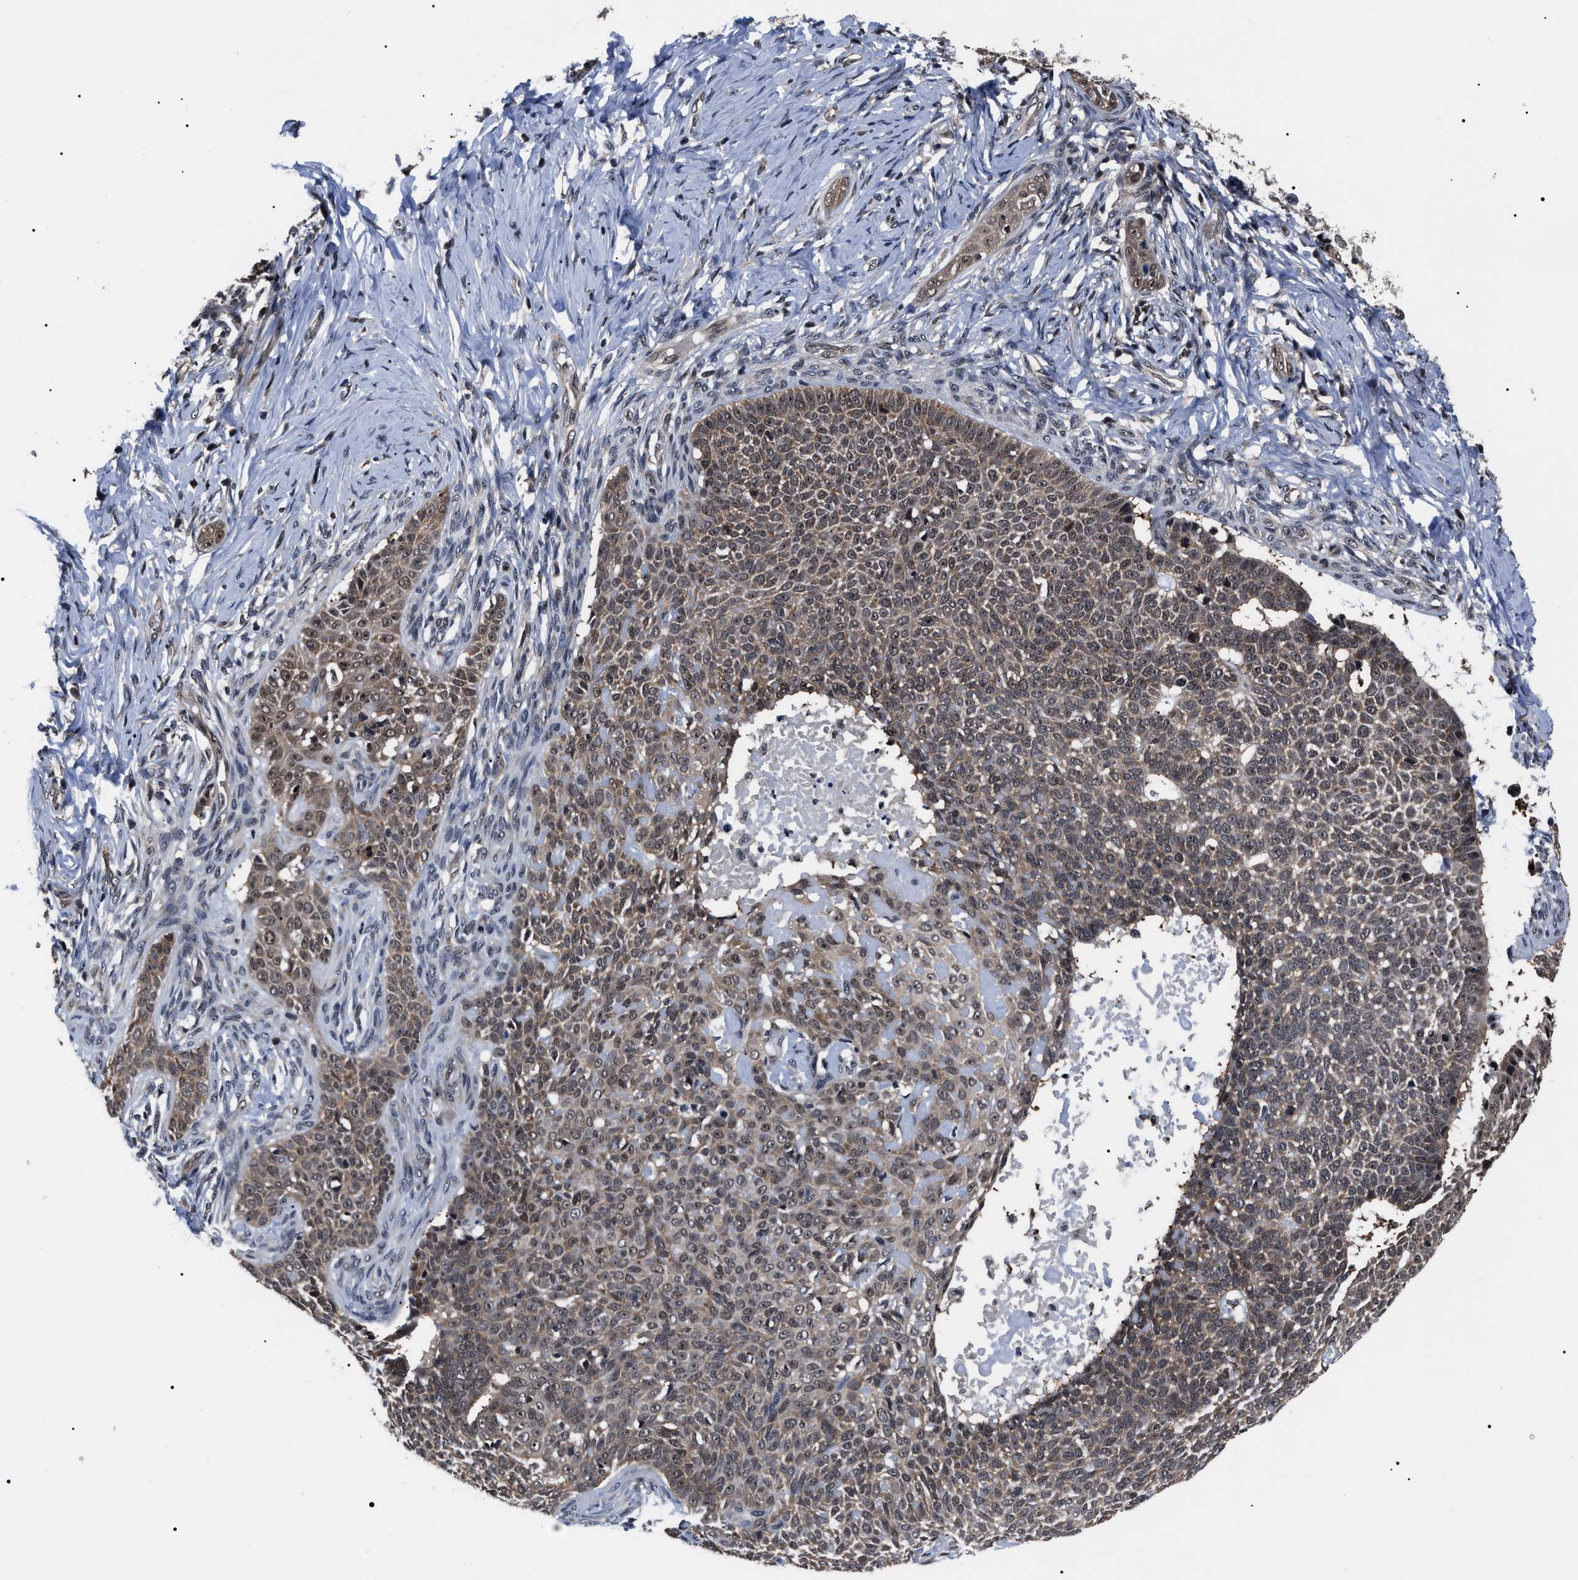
{"staining": {"intensity": "weak", "quantity": ">75%", "location": "cytoplasmic/membranous"}, "tissue": "skin cancer", "cell_type": "Tumor cells", "image_type": "cancer", "snomed": [{"axis": "morphology", "description": "Normal tissue, NOS"}, {"axis": "morphology", "description": "Basal cell carcinoma"}, {"axis": "topography", "description": "Skin"}], "caption": "Immunohistochemistry histopathology image of neoplastic tissue: skin cancer stained using IHC shows low levels of weak protein expression localized specifically in the cytoplasmic/membranous of tumor cells, appearing as a cytoplasmic/membranous brown color.", "gene": "CSNK2A1", "patient": {"sex": "male", "age": 87}}